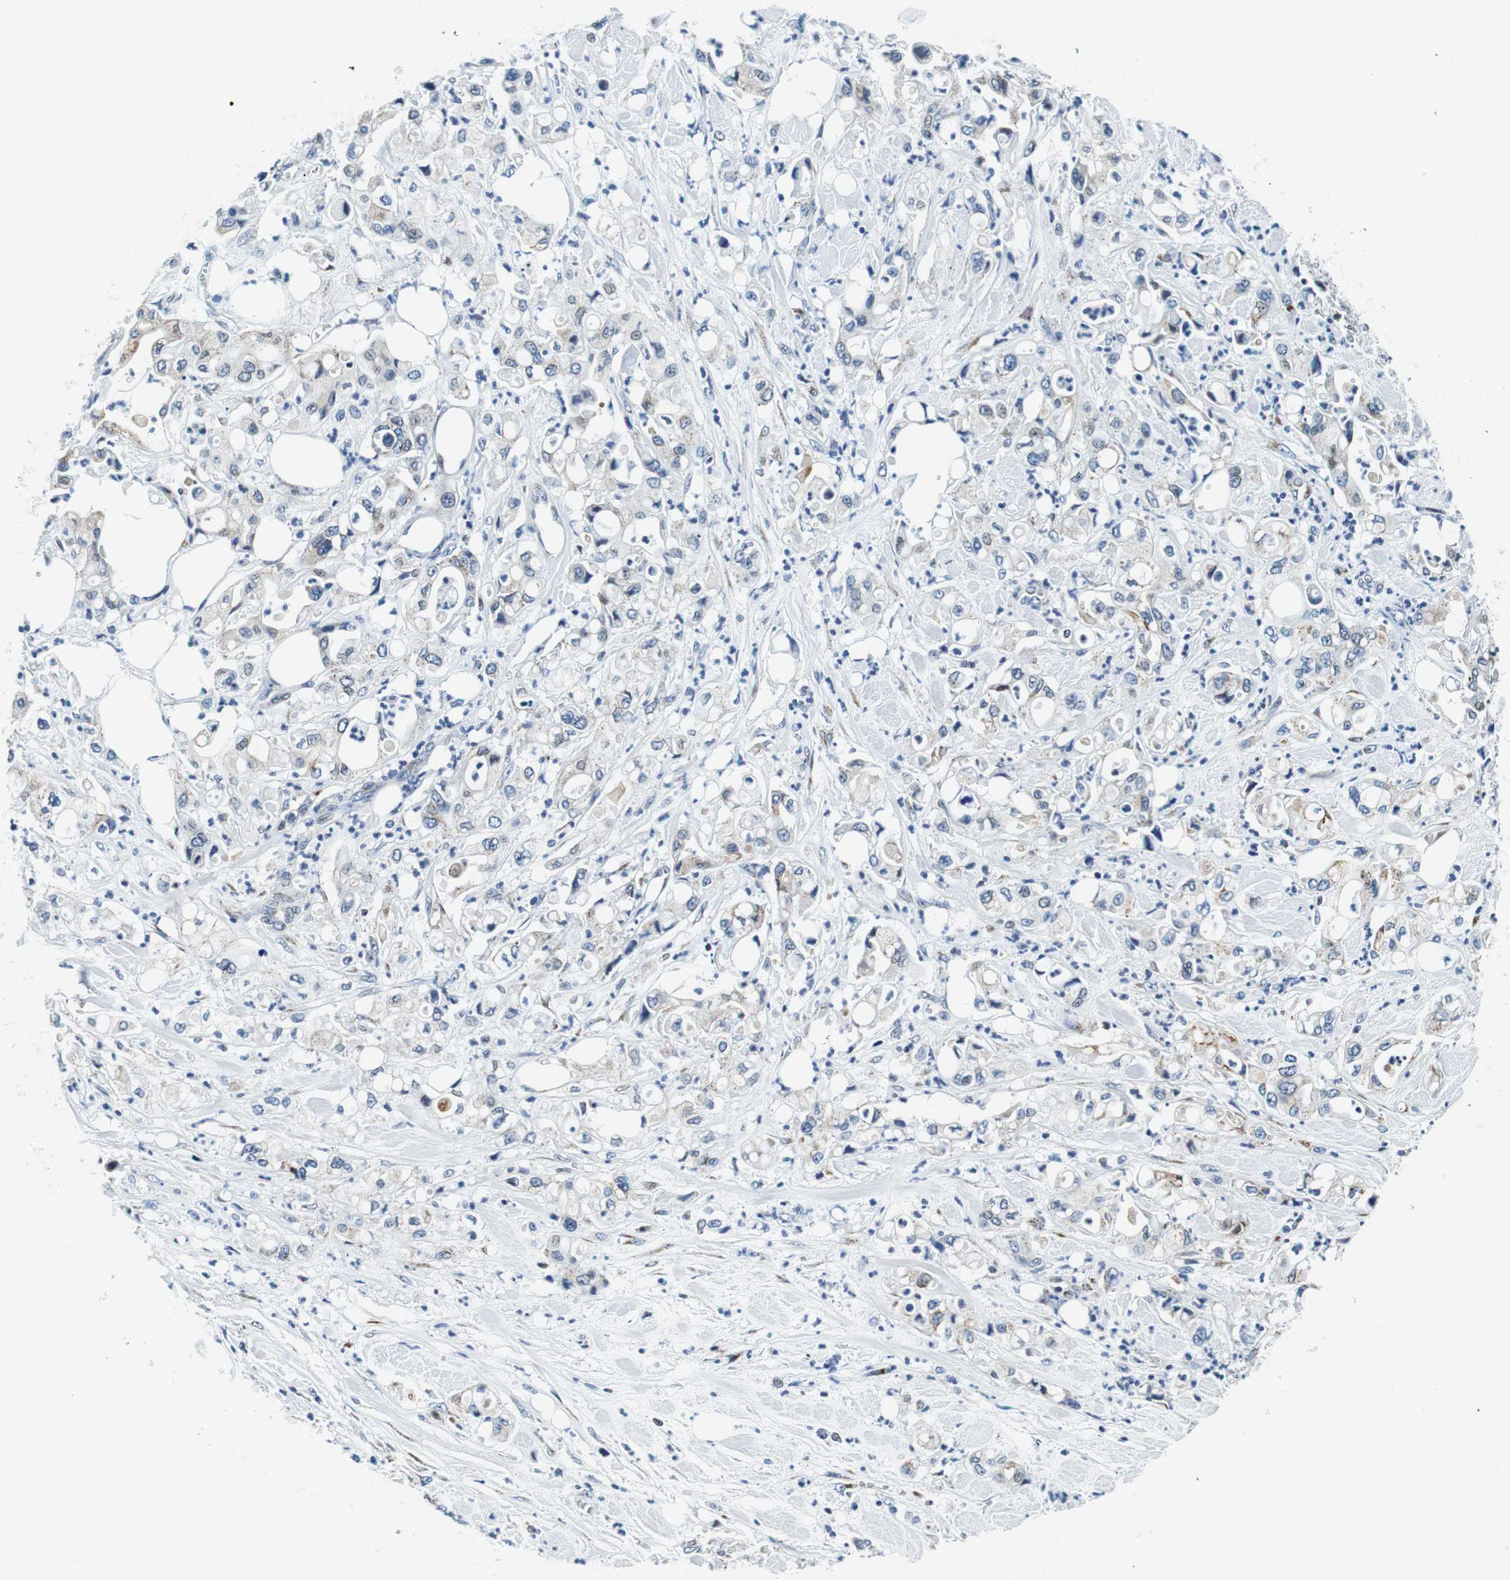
{"staining": {"intensity": "negative", "quantity": "none", "location": "none"}, "tissue": "pancreatic cancer", "cell_type": "Tumor cells", "image_type": "cancer", "snomed": [{"axis": "morphology", "description": "Adenocarcinoma, NOS"}, {"axis": "topography", "description": "Pancreas"}], "caption": "This is an immunohistochemistry image of pancreatic cancer (adenocarcinoma). There is no expression in tumor cells.", "gene": "FAR2", "patient": {"sex": "male", "age": 70}}